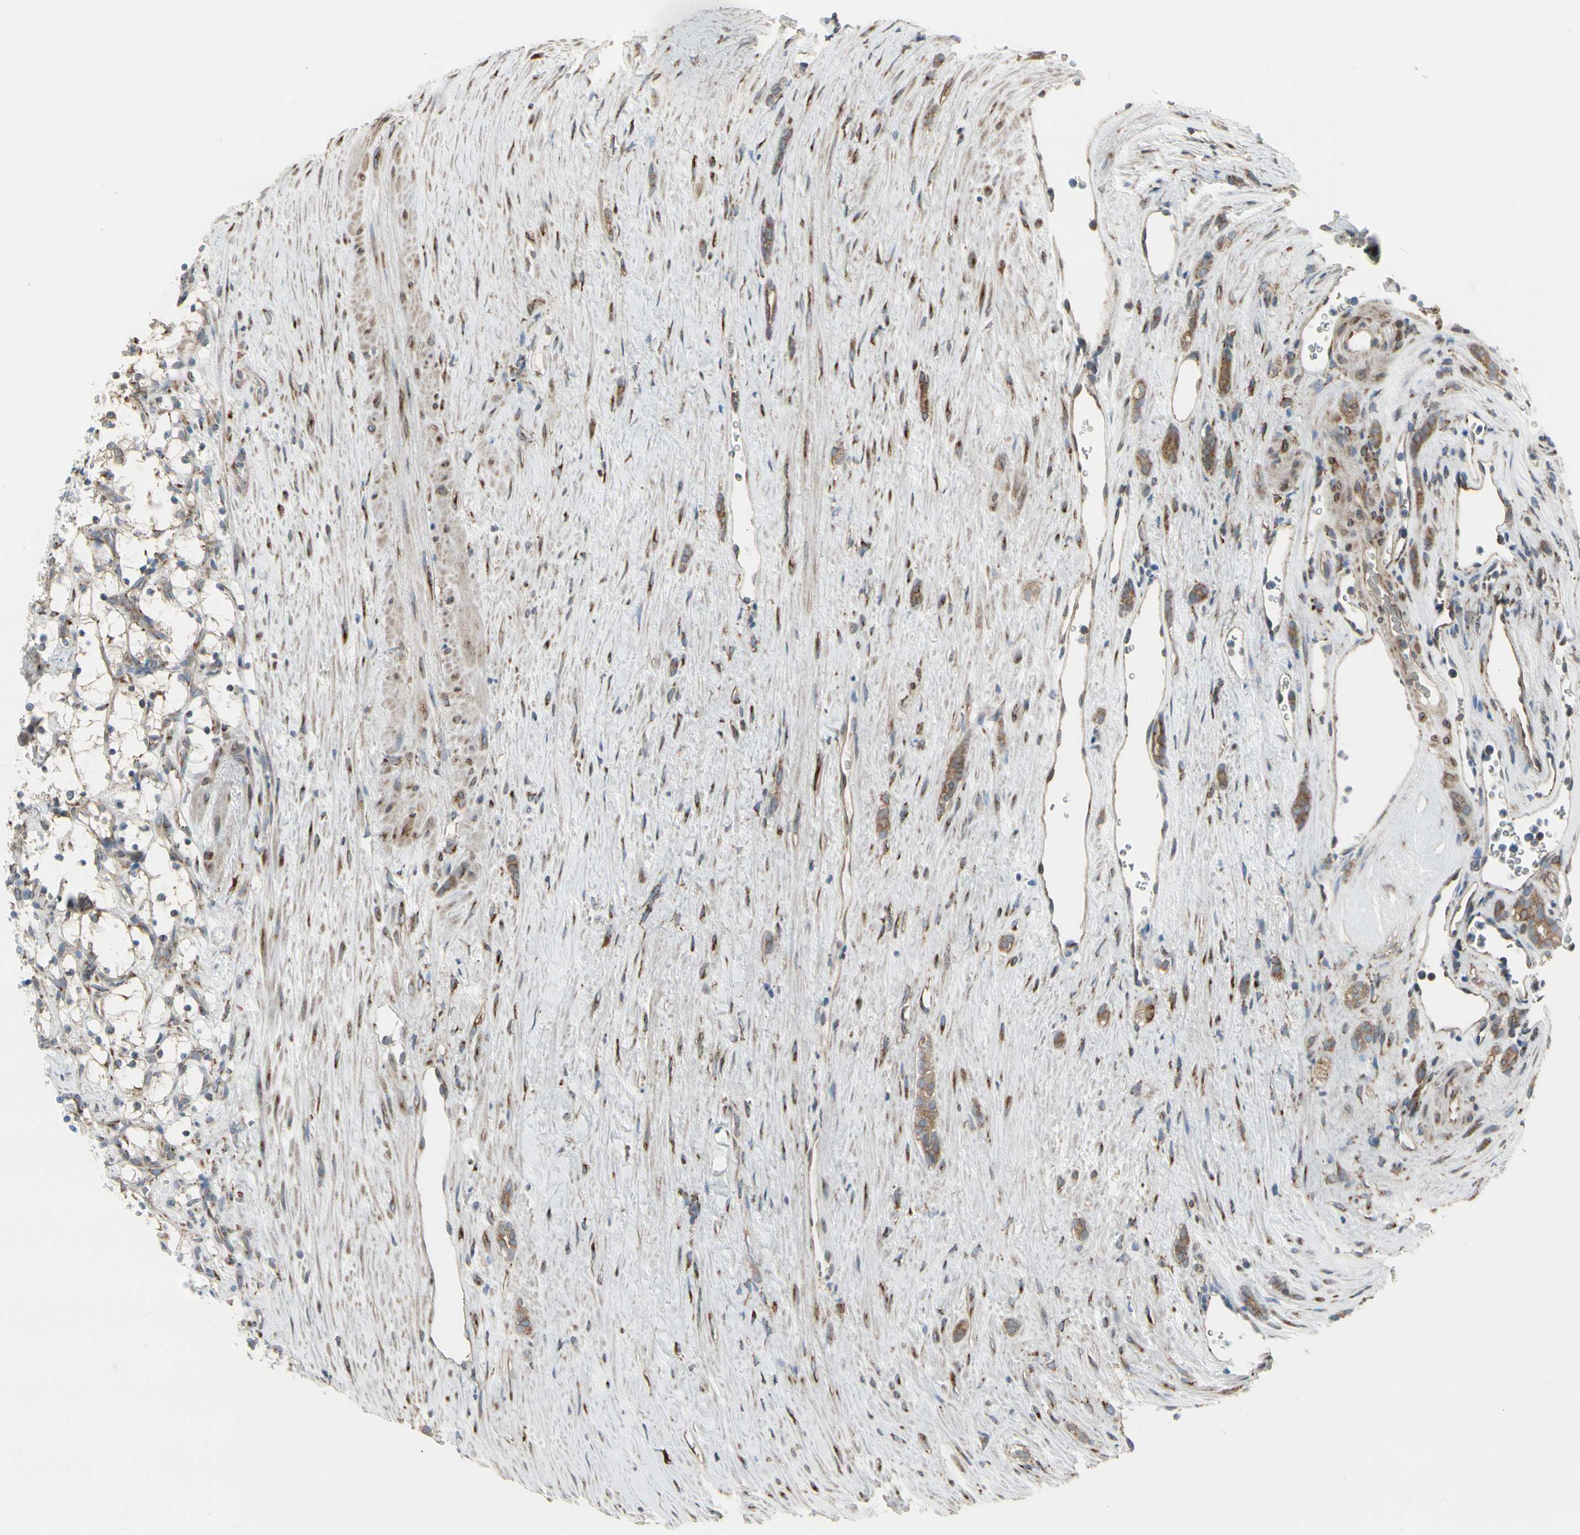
{"staining": {"intensity": "weak", "quantity": "25%-75%", "location": "cytoplasmic/membranous"}, "tissue": "renal cancer", "cell_type": "Tumor cells", "image_type": "cancer", "snomed": [{"axis": "morphology", "description": "Adenocarcinoma, NOS"}, {"axis": "topography", "description": "Kidney"}], "caption": "The immunohistochemical stain shows weak cytoplasmic/membranous expression in tumor cells of renal cancer (adenocarcinoma) tissue.", "gene": "FNDC3A", "patient": {"sex": "female", "age": 69}}